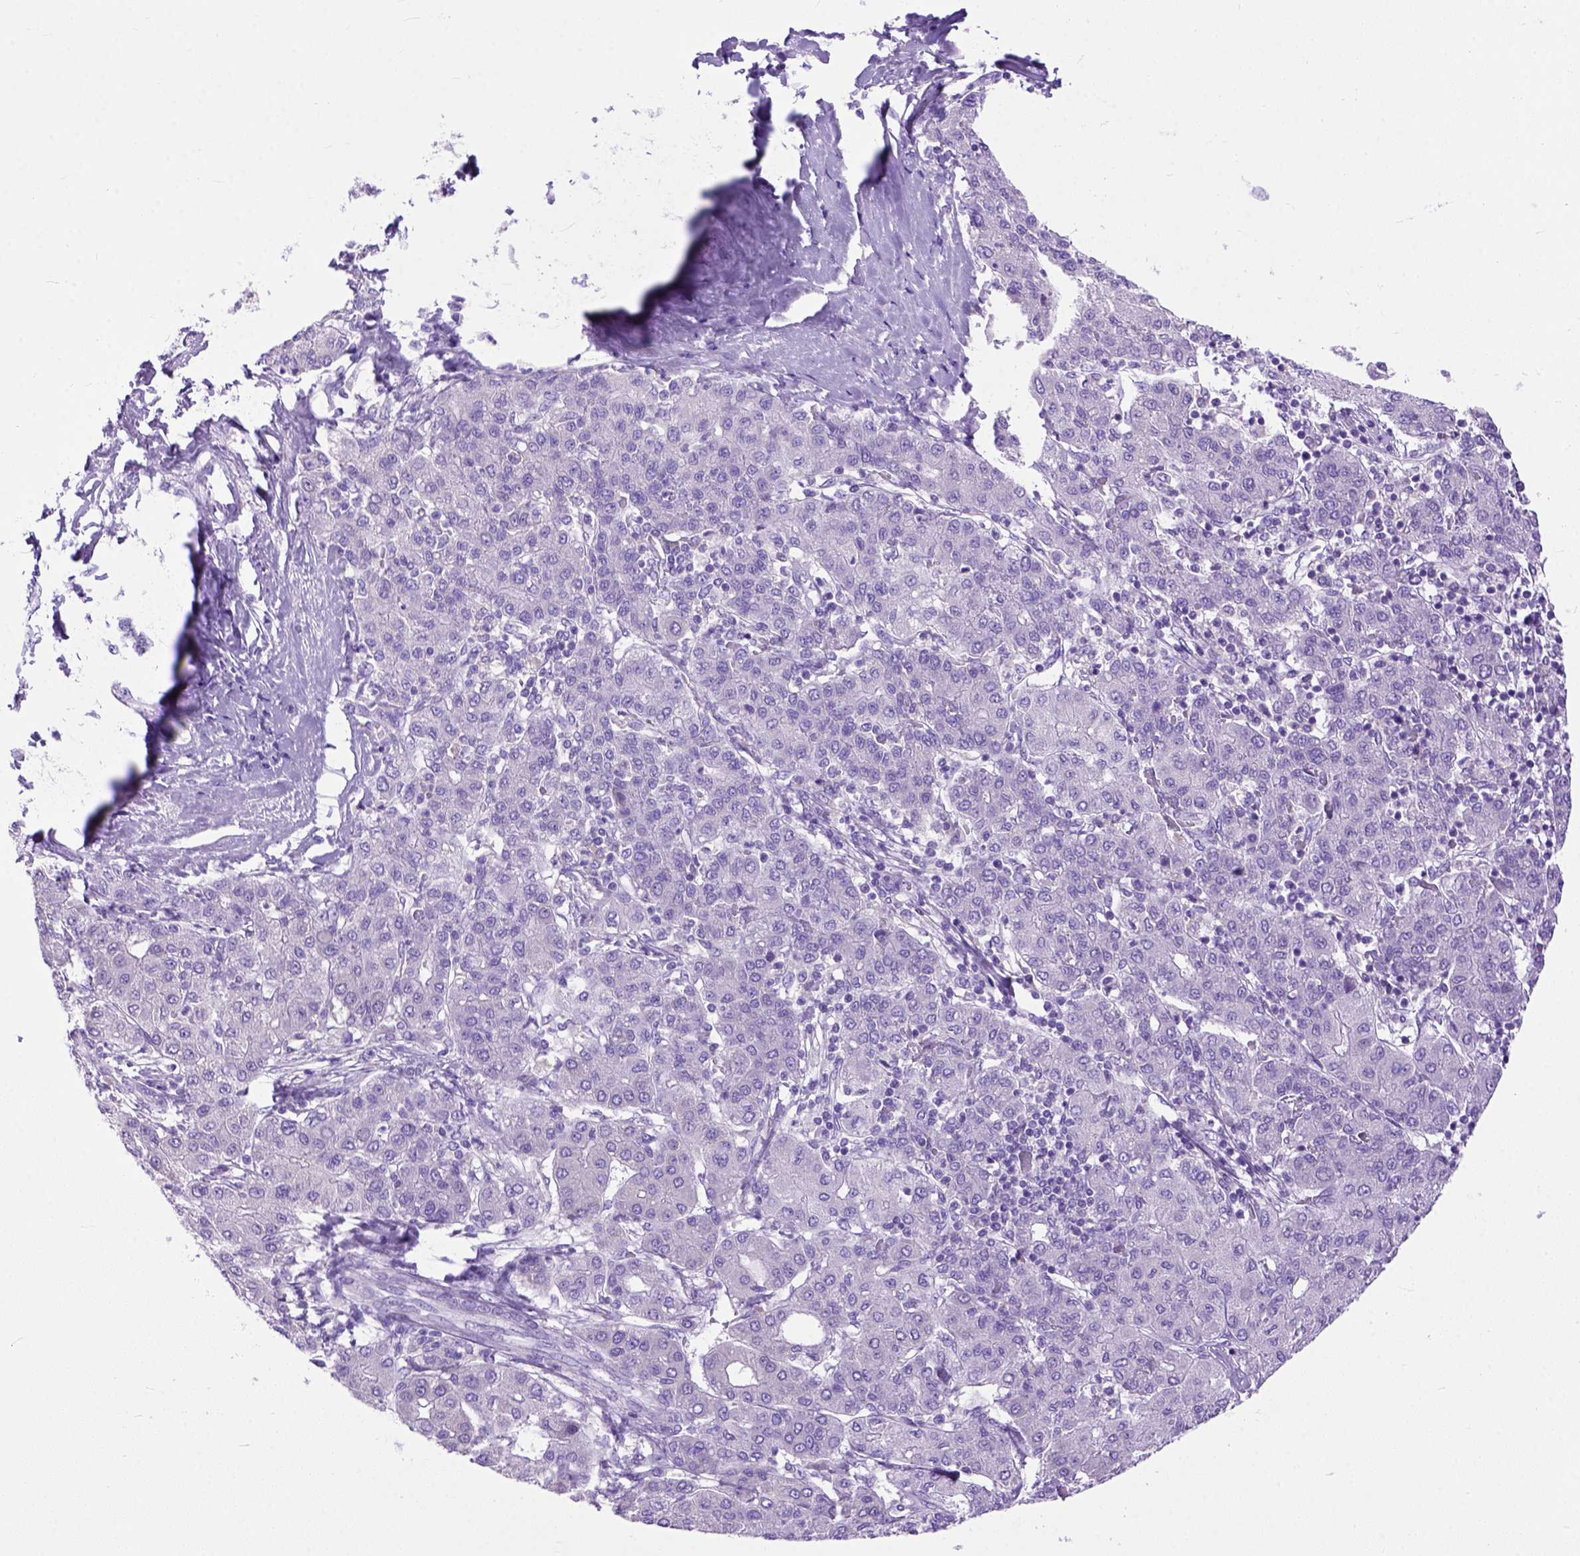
{"staining": {"intensity": "negative", "quantity": "none", "location": "none"}, "tissue": "liver cancer", "cell_type": "Tumor cells", "image_type": "cancer", "snomed": [{"axis": "morphology", "description": "Carcinoma, Hepatocellular, NOS"}, {"axis": "topography", "description": "Liver"}], "caption": "Immunohistochemistry of human hepatocellular carcinoma (liver) exhibits no expression in tumor cells. (DAB IHC with hematoxylin counter stain).", "gene": "ODAD3", "patient": {"sex": "male", "age": 65}}